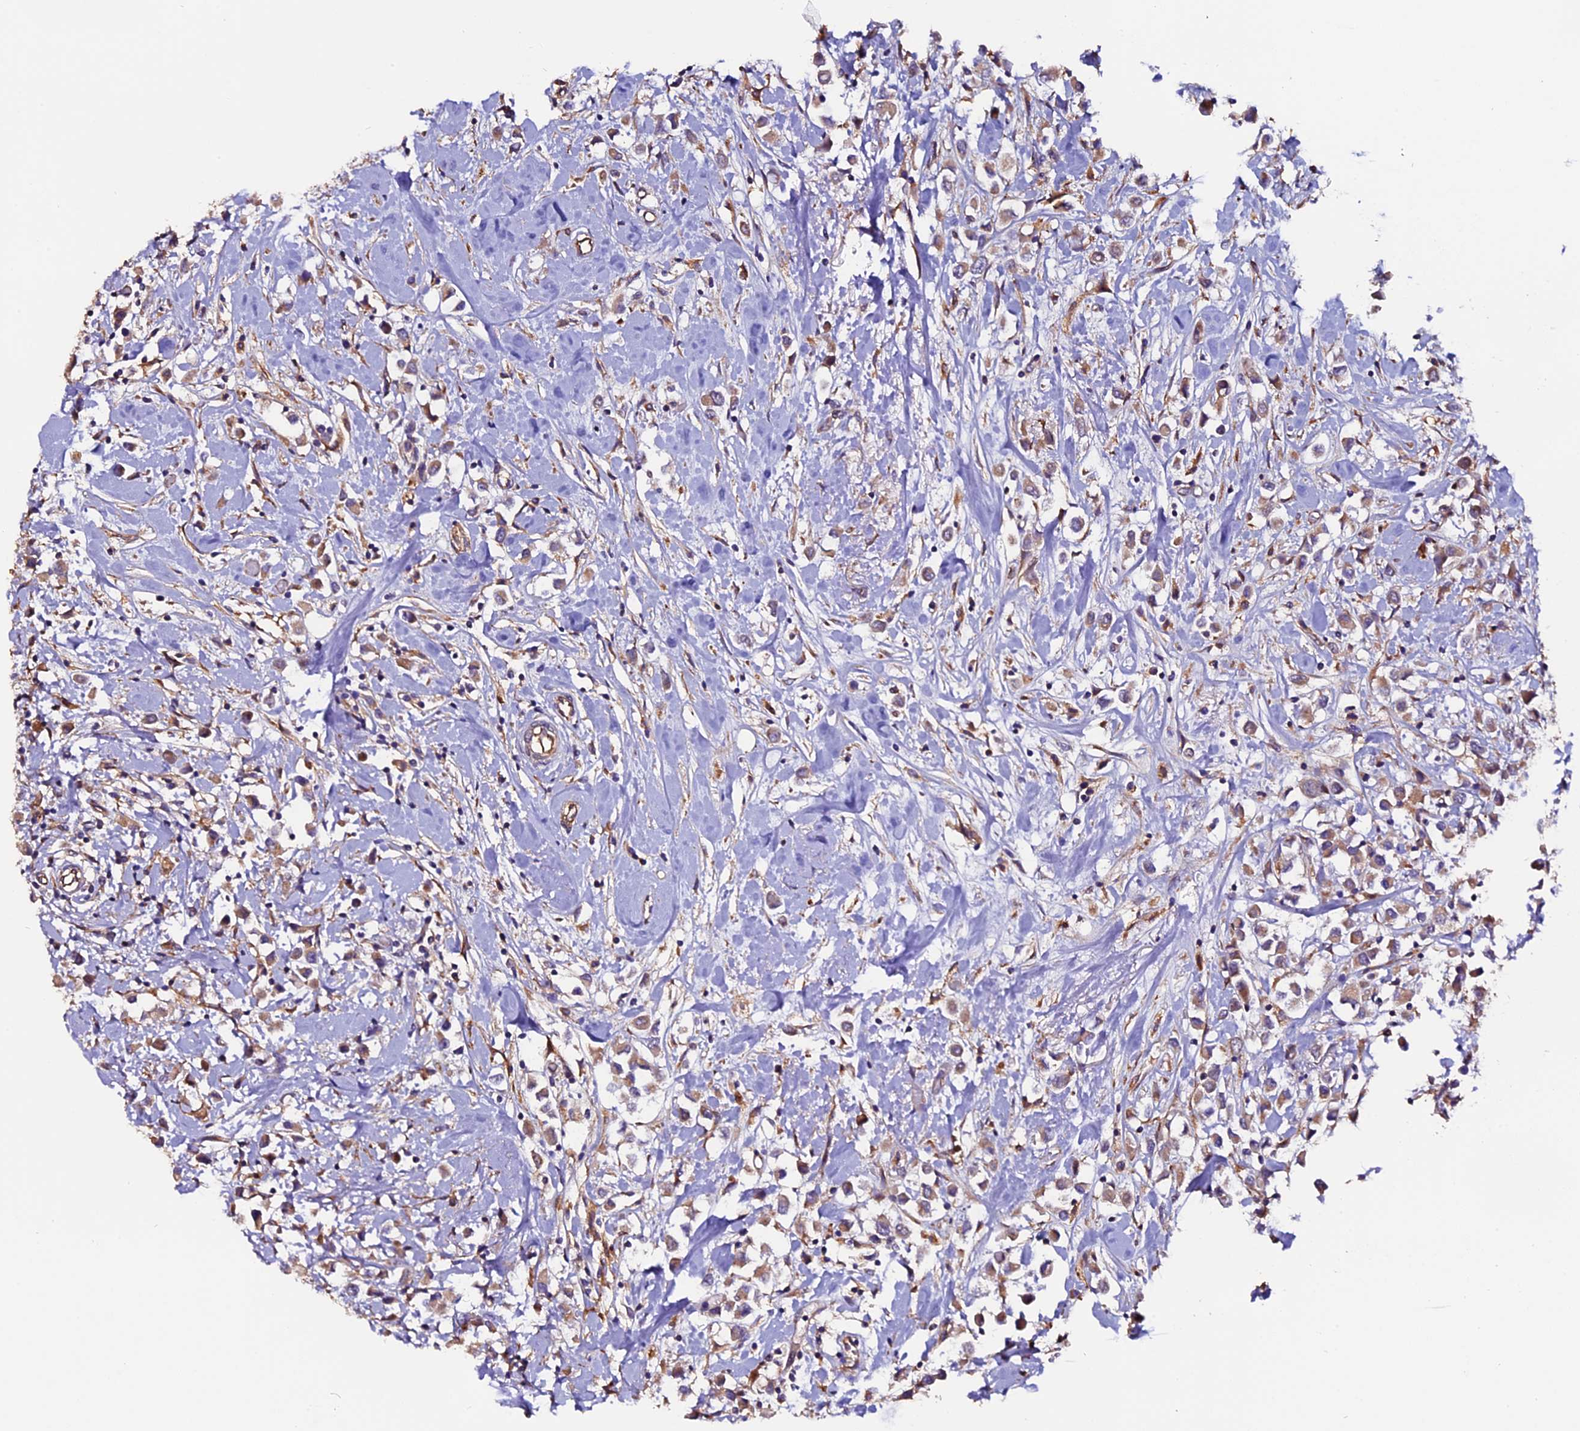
{"staining": {"intensity": "weak", "quantity": ">75%", "location": "cytoplasmic/membranous"}, "tissue": "breast cancer", "cell_type": "Tumor cells", "image_type": "cancer", "snomed": [{"axis": "morphology", "description": "Duct carcinoma"}, {"axis": "topography", "description": "Breast"}], "caption": "This image displays IHC staining of breast cancer (intraductal carcinoma), with low weak cytoplasmic/membranous expression in about >75% of tumor cells.", "gene": "CLN5", "patient": {"sex": "female", "age": 61}}